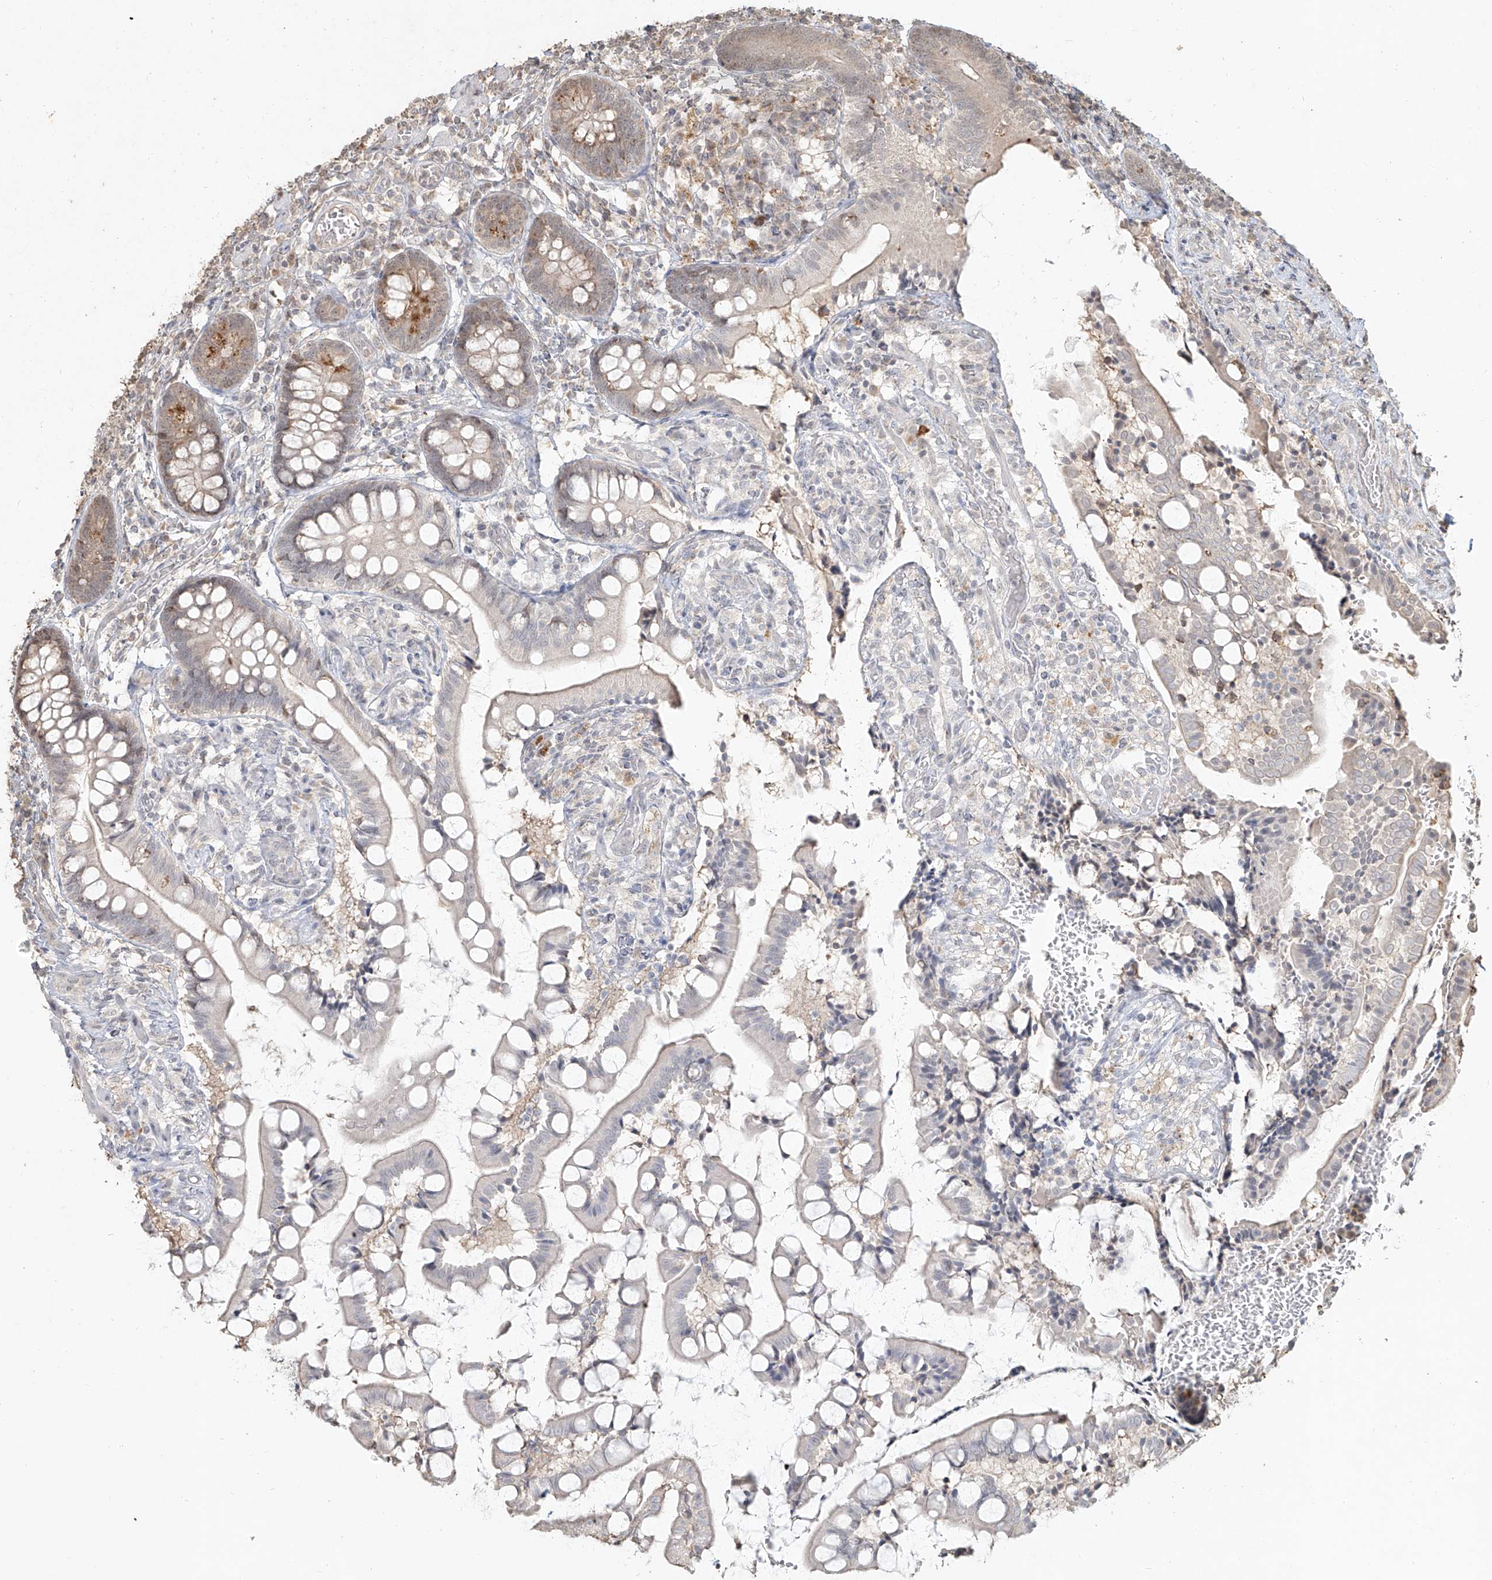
{"staining": {"intensity": "moderate", "quantity": "<25%", "location": "cytoplasmic/membranous"}, "tissue": "small intestine", "cell_type": "Glandular cells", "image_type": "normal", "snomed": [{"axis": "morphology", "description": "Normal tissue, NOS"}, {"axis": "topography", "description": "Small intestine"}], "caption": "Approximately <25% of glandular cells in normal human small intestine show moderate cytoplasmic/membranous protein expression as visualized by brown immunohistochemical staining.", "gene": "UBE2K", "patient": {"sex": "male", "age": 52}}